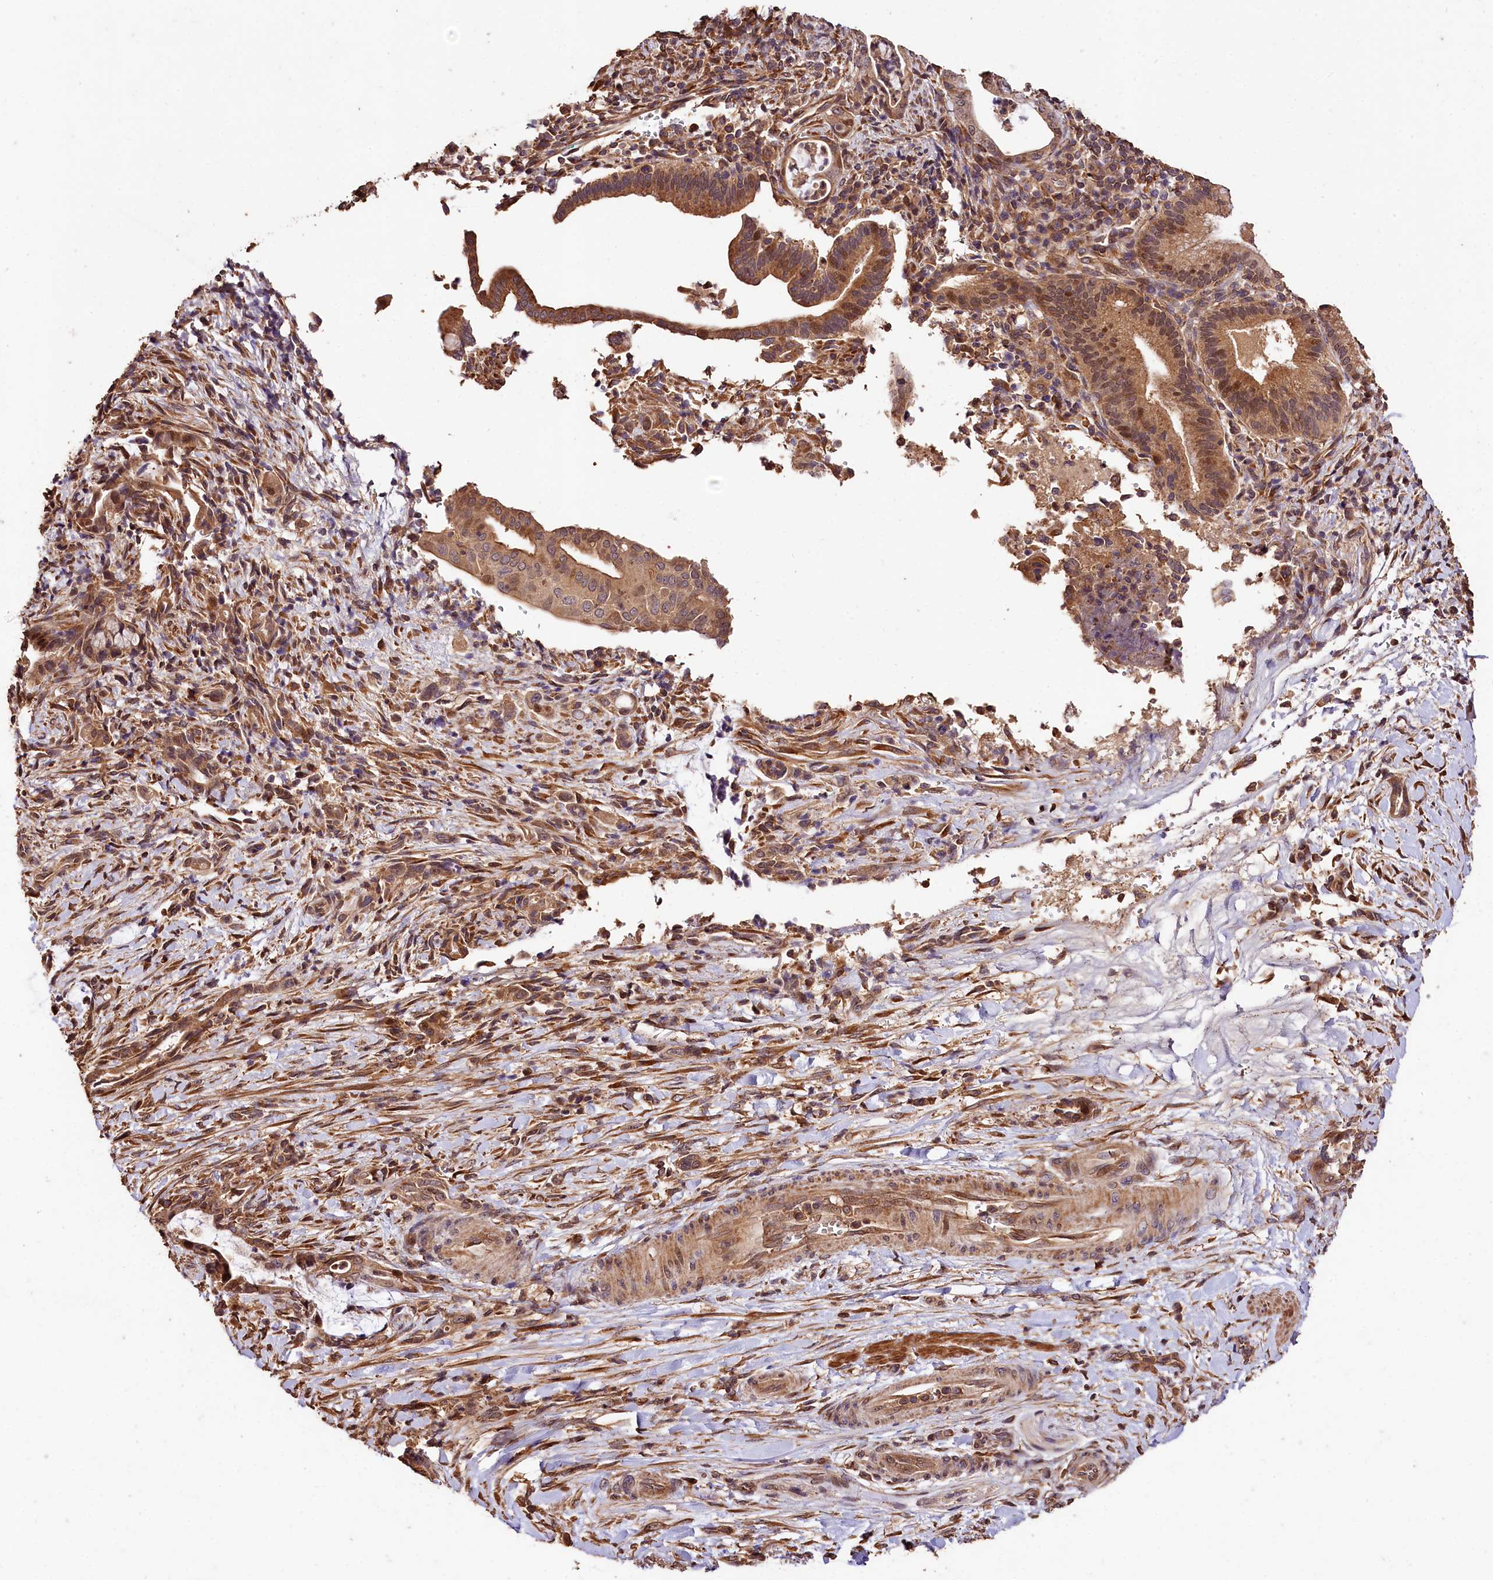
{"staining": {"intensity": "moderate", "quantity": ">75%", "location": "cytoplasmic/membranous"}, "tissue": "pancreatic cancer", "cell_type": "Tumor cells", "image_type": "cancer", "snomed": [{"axis": "morphology", "description": "Normal tissue, NOS"}, {"axis": "morphology", "description": "Adenocarcinoma, NOS"}, {"axis": "topography", "description": "Pancreas"}], "caption": "Immunohistochemistry staining of adenocarcinoma (pancreatic), which exhibits medium levels of moderate cytoplasmic/membranous positivity in about >75% of tumor cells indicating moderate cytoplasmic/membranous protein staining. The staining was performed using DAB (3,3'-diaminobenzidine) (brown) for protein detection and nuclei were counterstained in hematoxylin (blue).", "gene": "KPTN", "patient": {"sex": "female", "age": 55}}